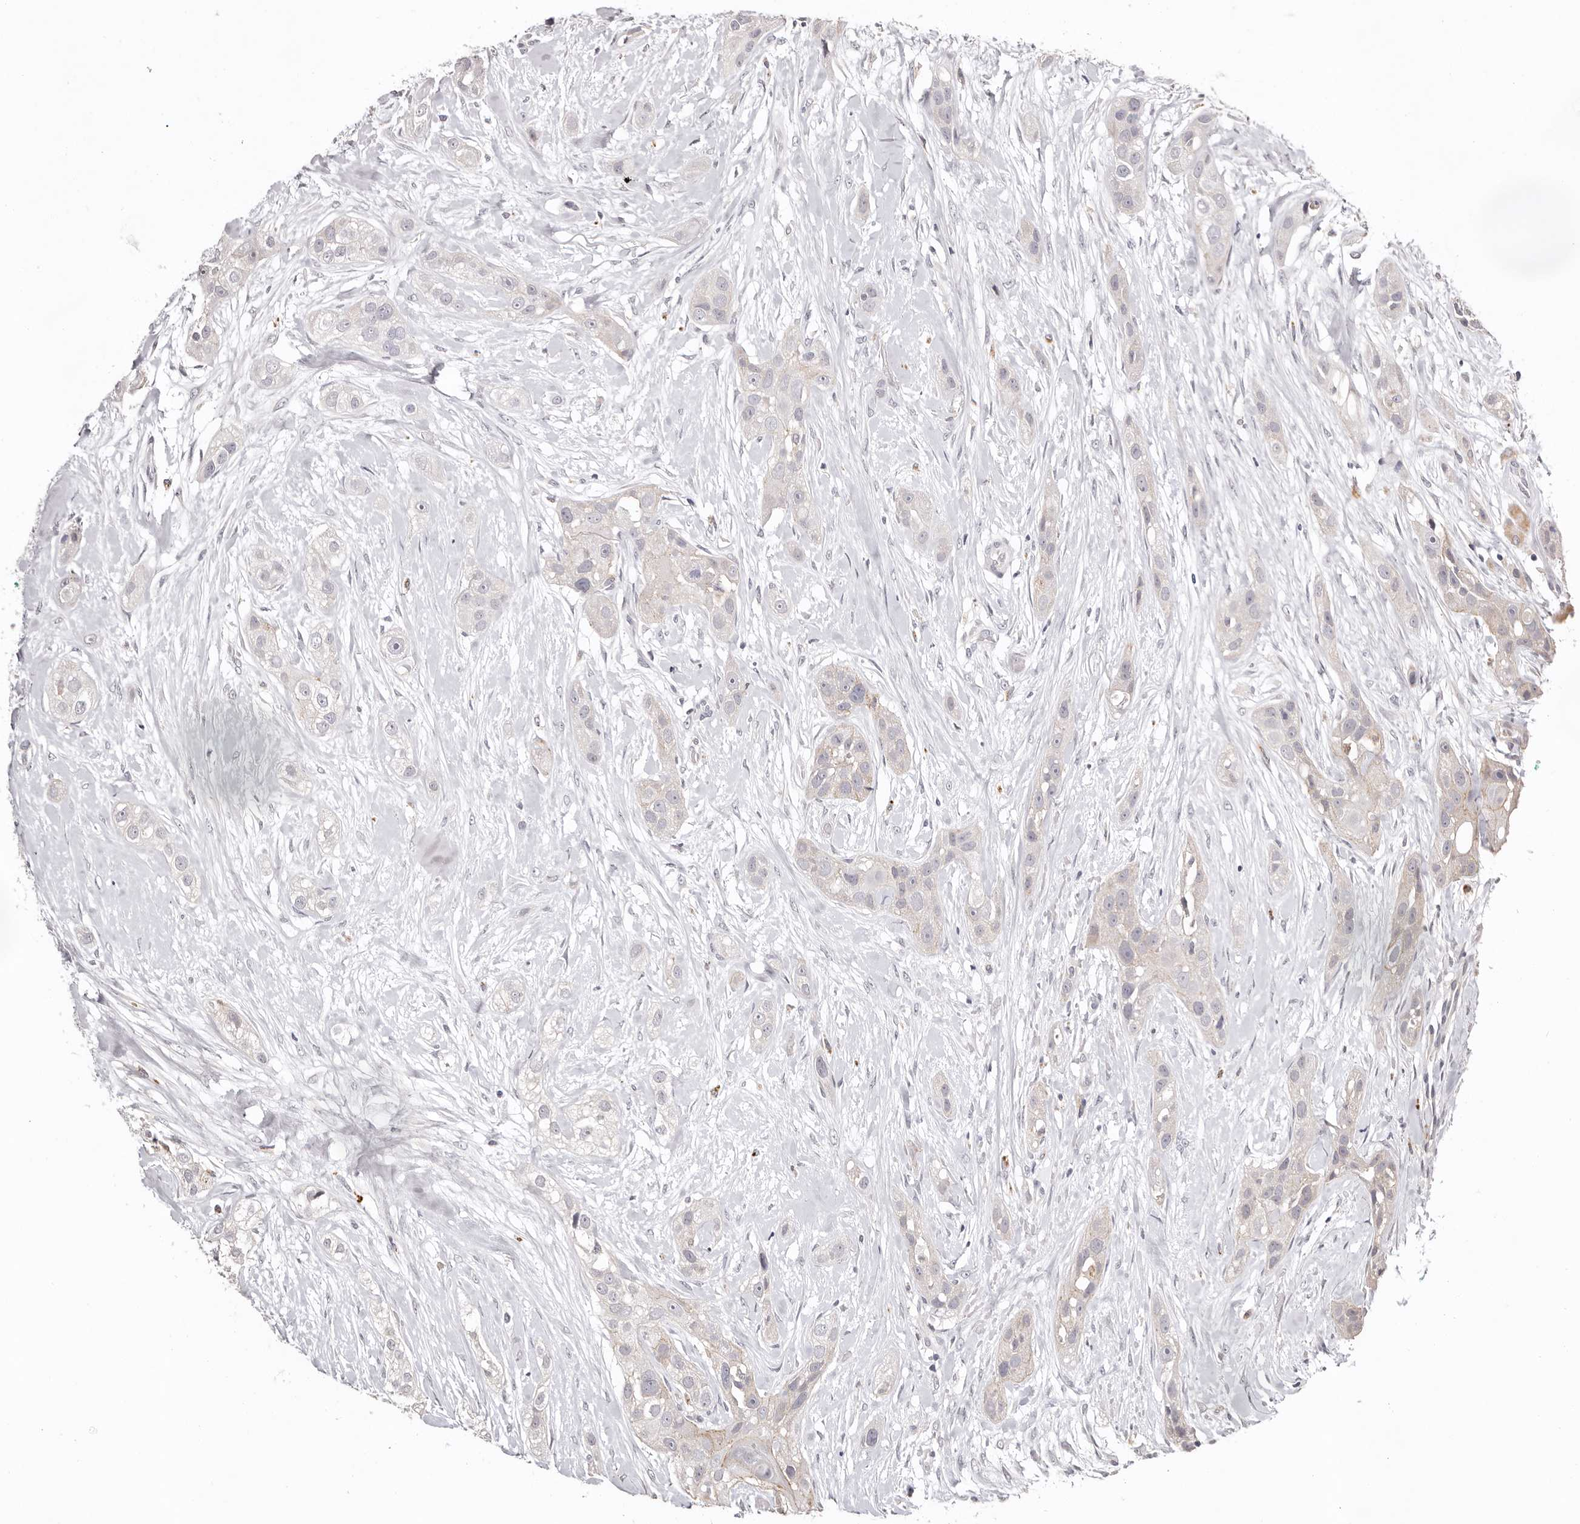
{"staining": {"intensity": "negative", "quantity": "none", "location": "none"}, "tissue": "head and neck cancer", "cell_type": "Tumor cells", "image_type": "cancer", "snomed": [{"axis": "morphology", "description": "Normal tissue, NOS"}, {"axis": "morphology", "description": "Squamous cell carcinoma, NOS"}, {"axis": "topography", "description": "Skeletal muscle"}, {"axis": "topography", "description": "Head-Neck"}], "caption": "There is no significant expression in tumor cells of head and neck cancer. The staining is performed using DAB (3,3'-diaminobenzidine) brown chromogen with nuclei counter-stained in using hematoxylin.", "gene": "PCDHB6", "patient": {"sex": "male", "age": 51}}